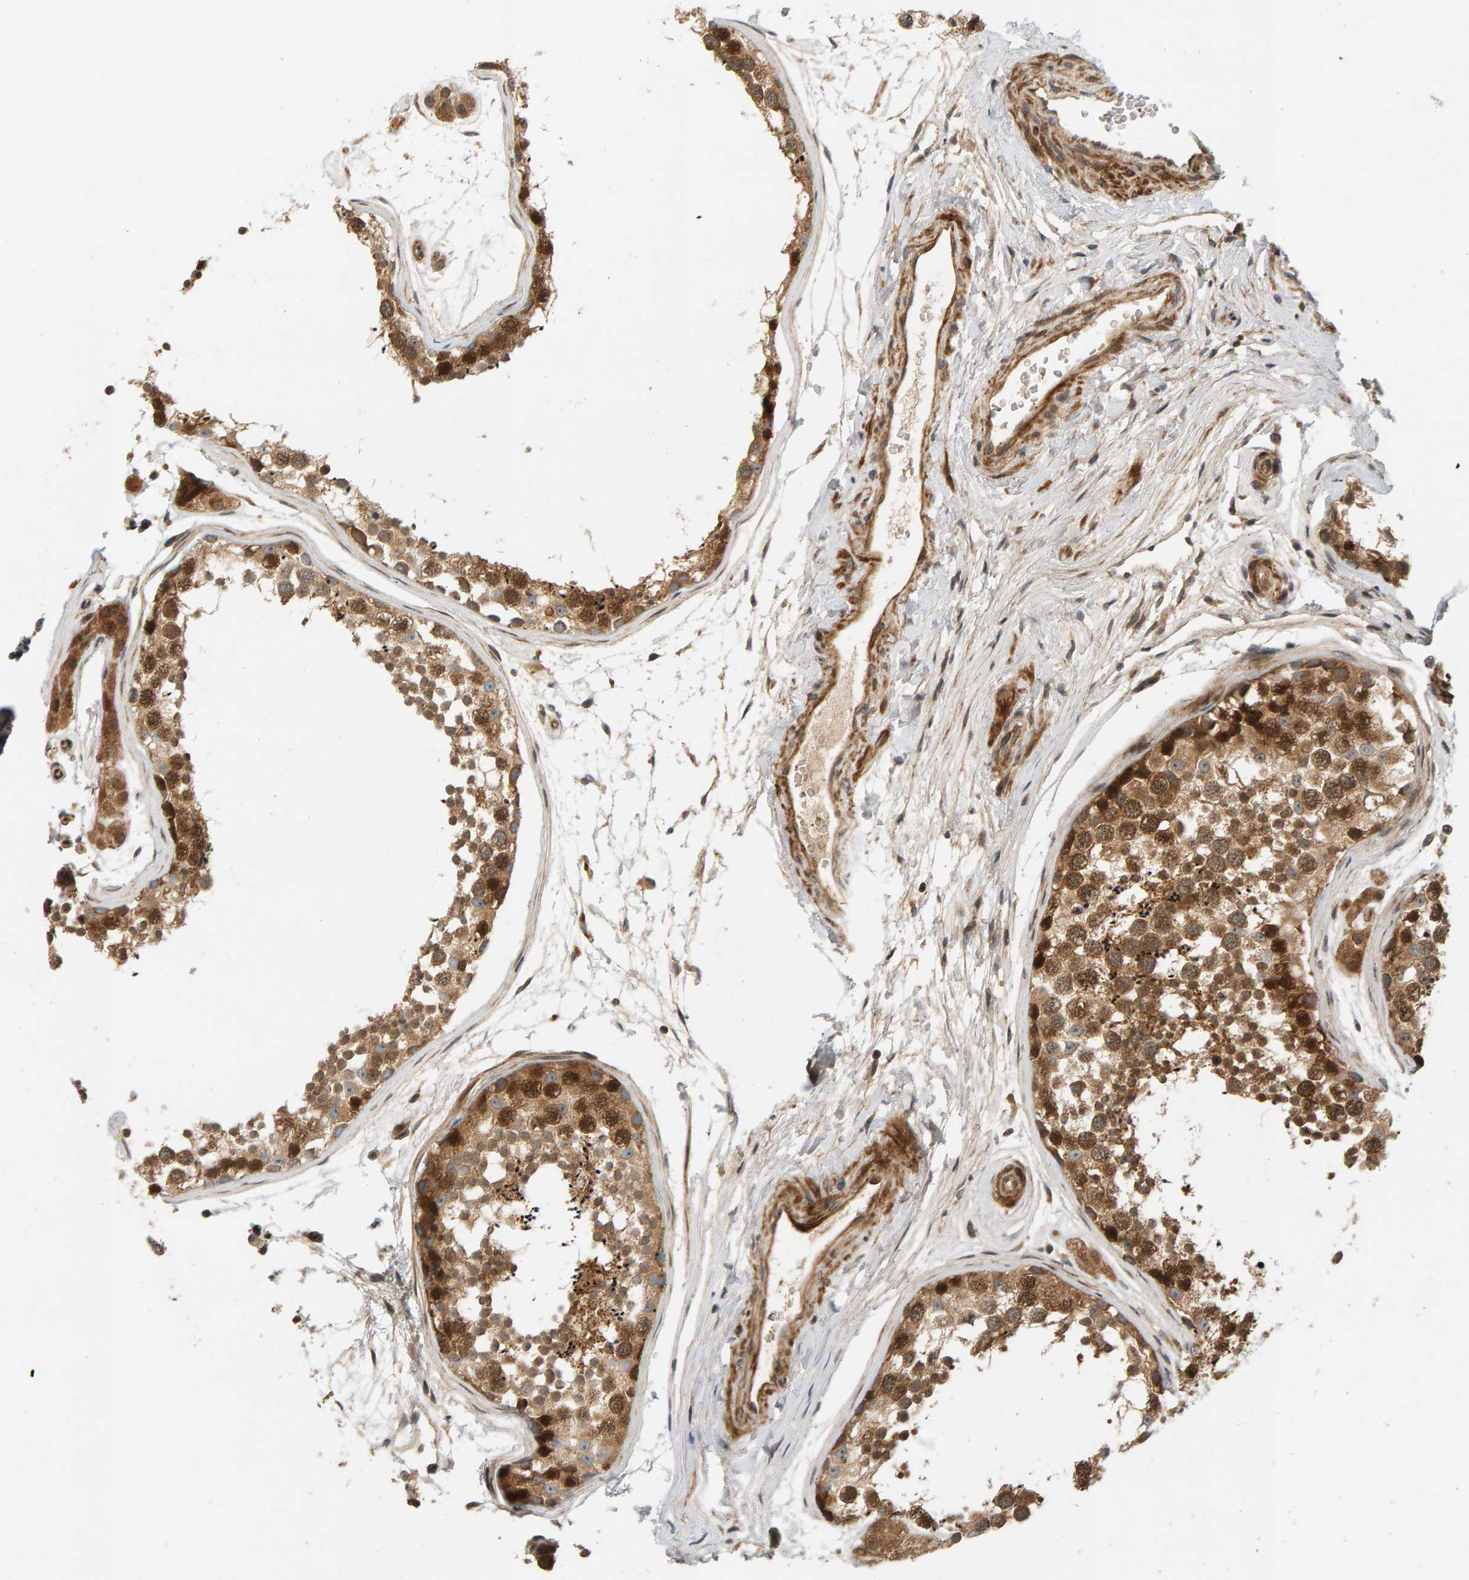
{"staining": {"intensity": "strong", "quantity": "25%-75%", "location": "cytoplasmic/membranous,nuclear"}, "tissue": "testis", "cell_type": "Cells in seminiferous ducts", "image_type": "normal", "snomed": [{"axis": "morphology", "description": "Normal tissue, NOS"}, {"axis": "topography", "description": "Testis"}], "caption": "A histopathology image of human testis stained for a protein demonstrates strong cytoplasmic/membranous,nuclear brown staining in cells in seminiferous ducts.", "gene": "BAHCC1", "patient": {"sex": "male", "age": 56}}